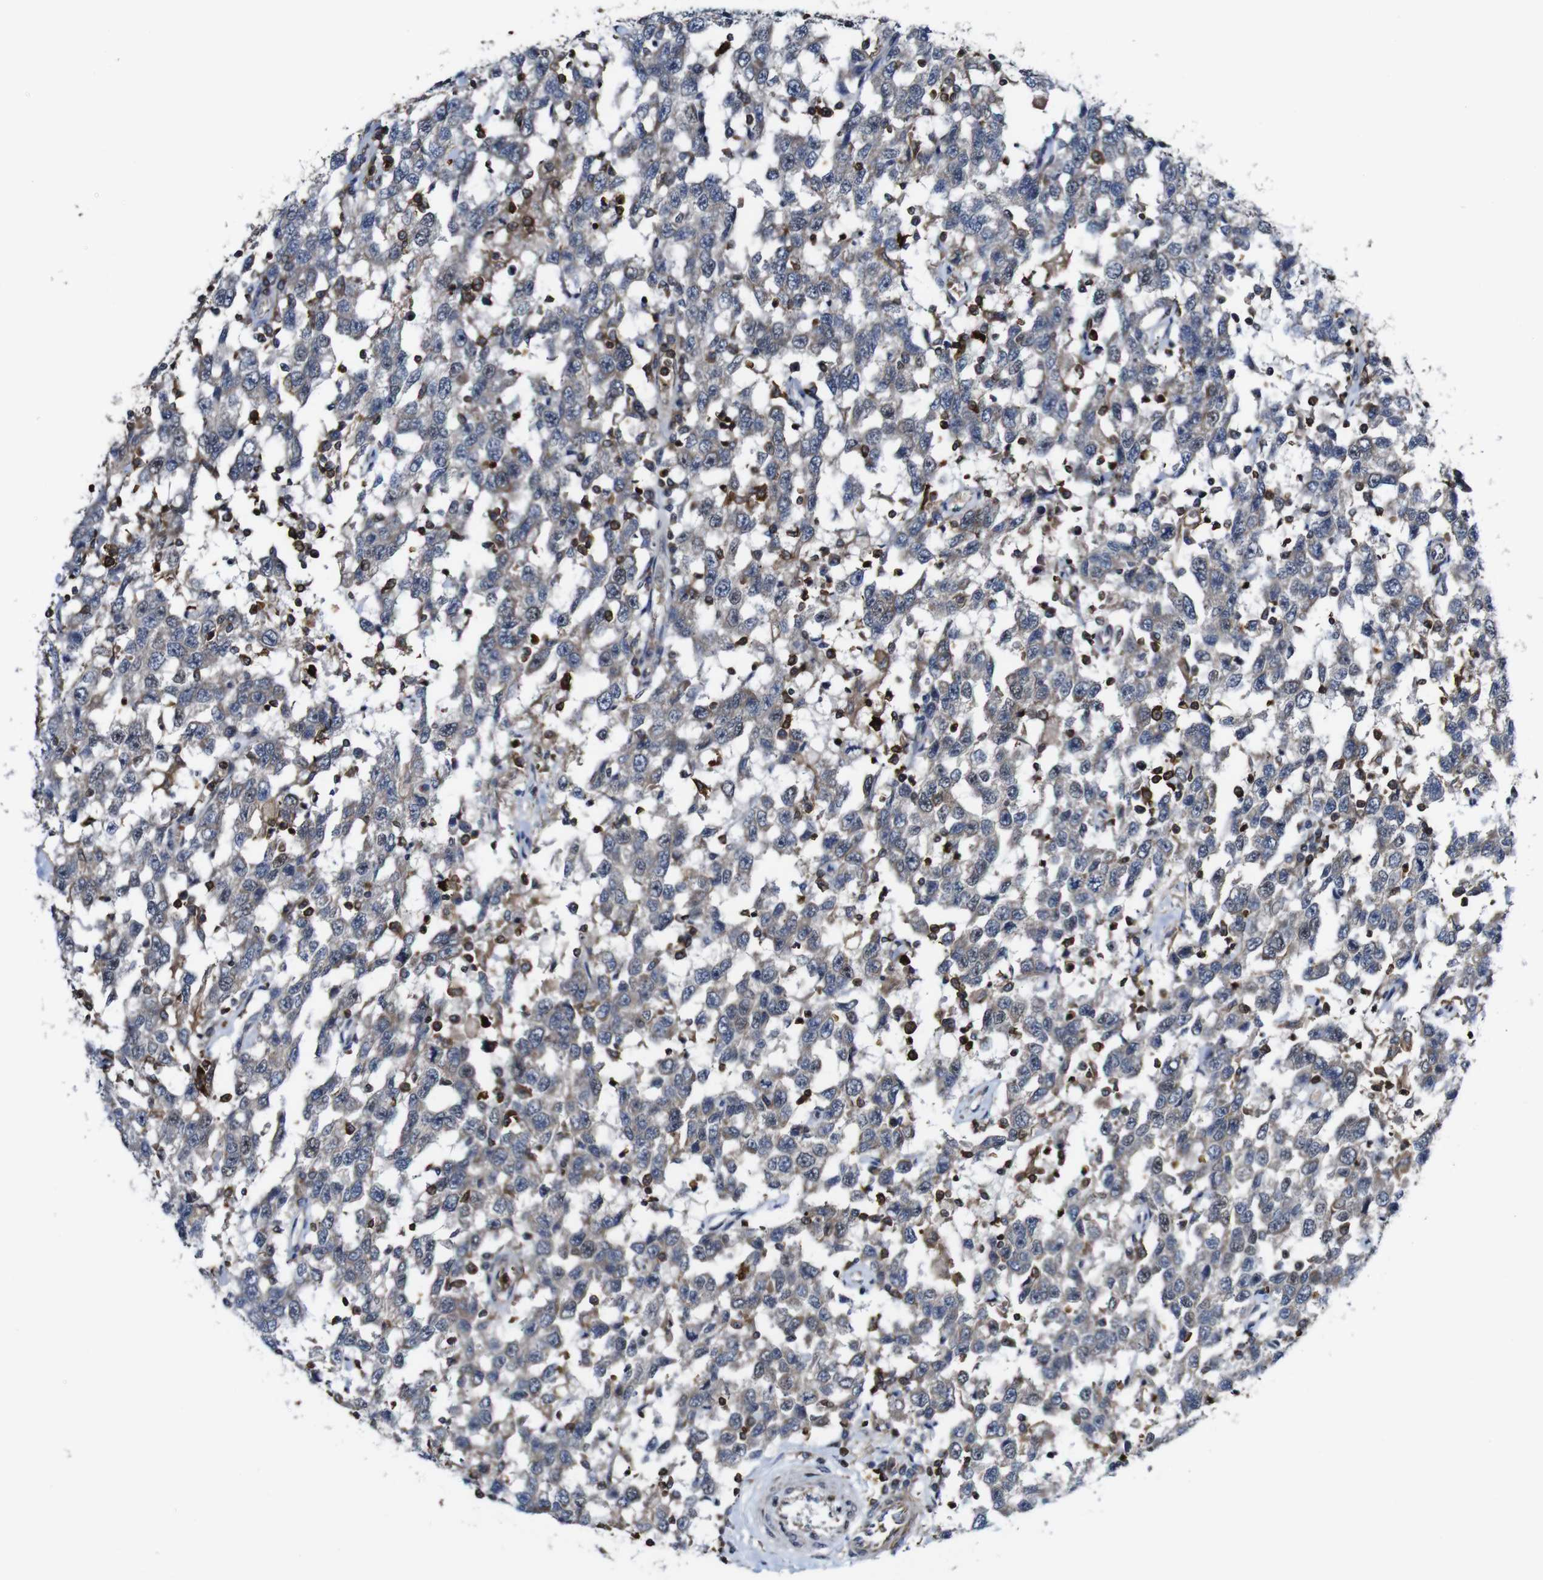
{"staining": {"intensity": "negative", "quantity": "none", "location": "none"}, "tissue": "testis cancer", "cell_type": "Tumor cells", "image_type": "cancer", "snomed": [{"axis": "morphology", "description": "Seminoma, NOS"}, {"axis": "topography", "description": "Testis"}], "caption": "Immunohistochemical staining of human testis cancer shows no significant positivity in tumor cells. (Stains: DAB immunohistochemistry (IHC) with hematoxylin counter stain, Microscopy: brightfield microscopy at high magnification).", "gene": "JAK2", "patient": {"sex": "male", "age": 41}}